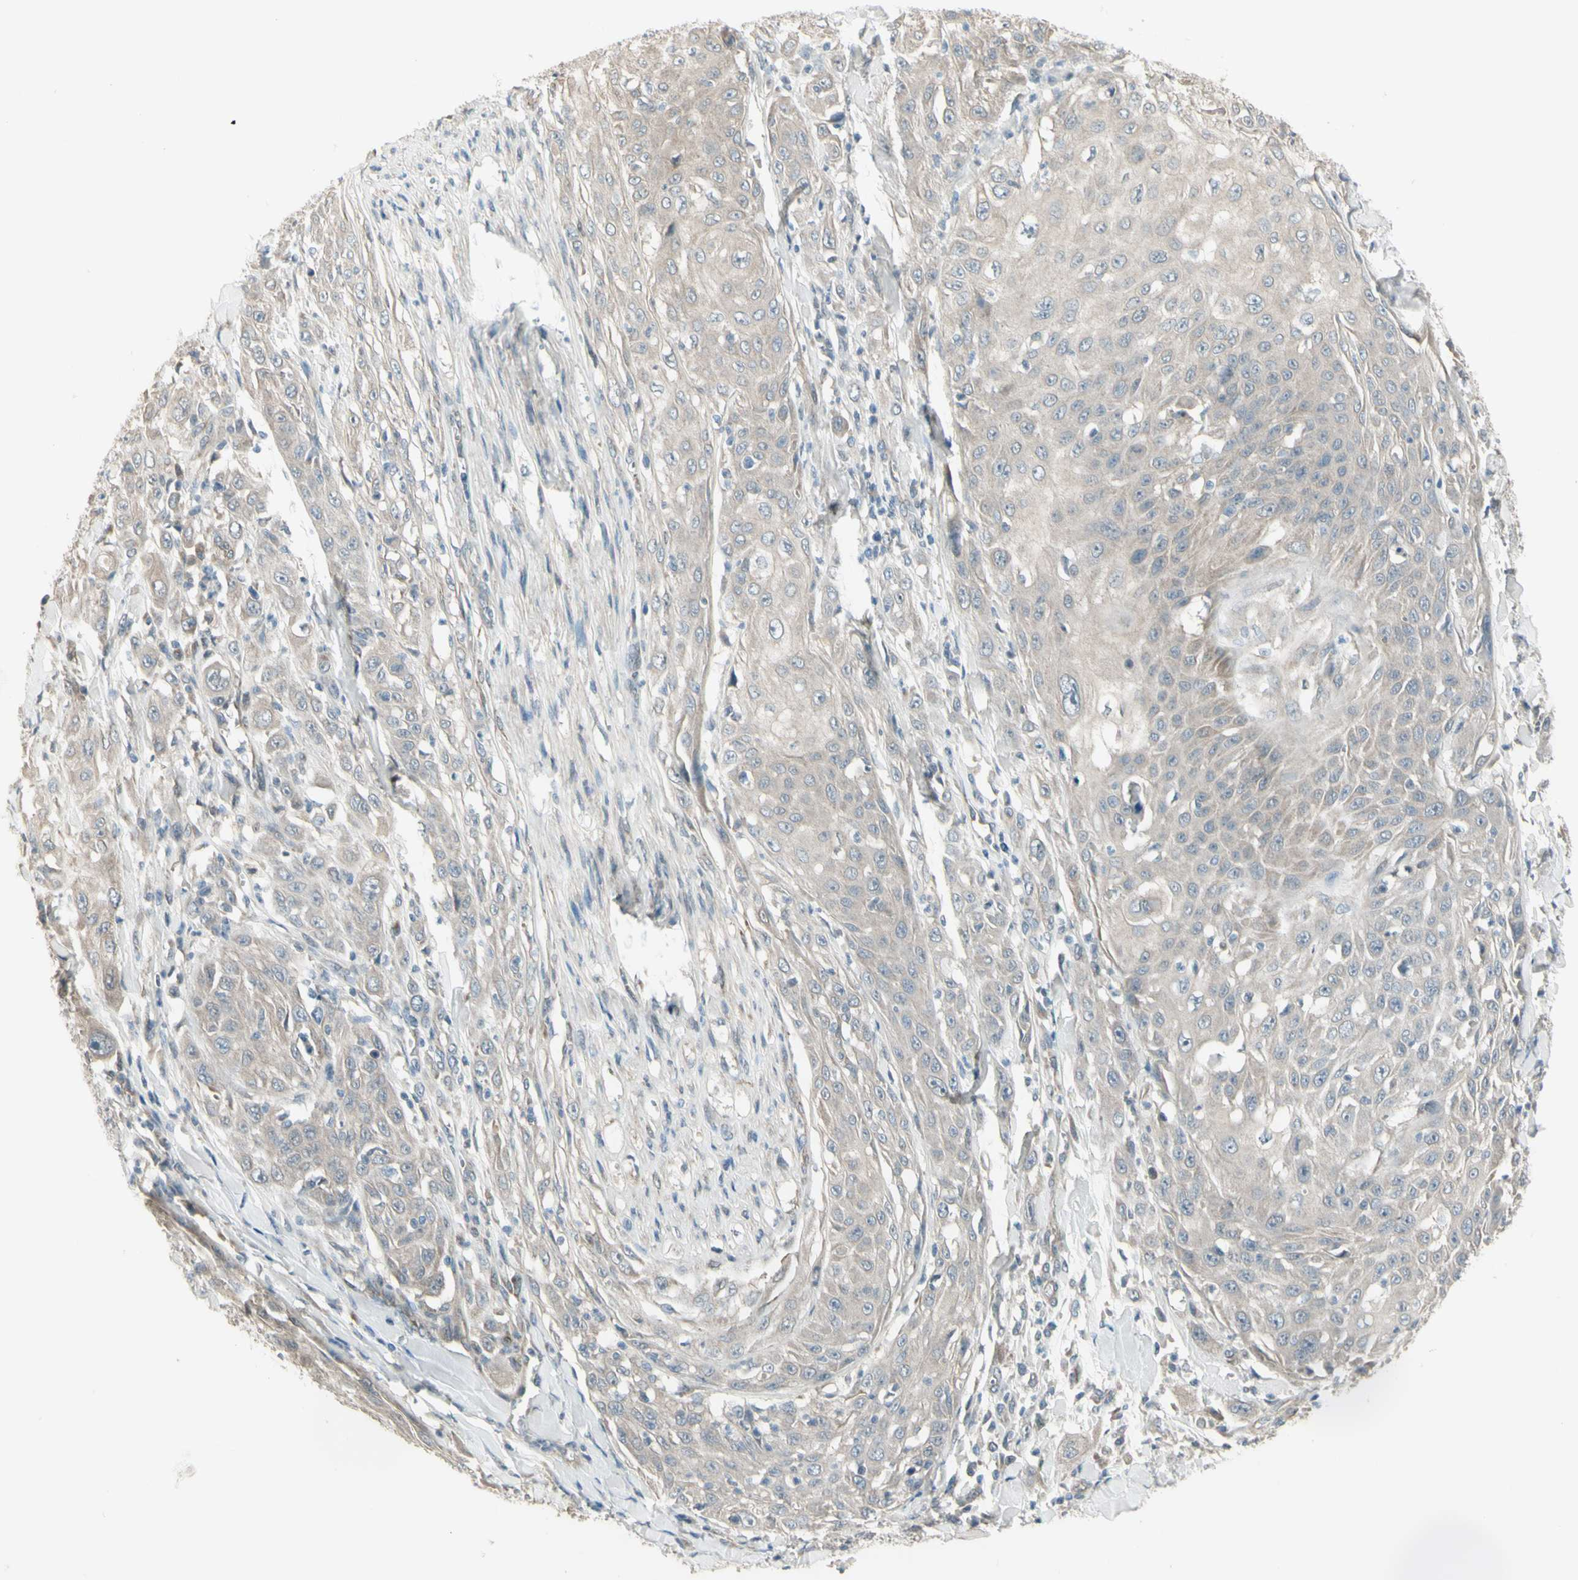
{"staining": {"intensity": "weak", "quantity": "25%-75%", "location": "cytoplasmic/membranous"}, "tissue": "skin cancer", "cell_type": "Tumor cells", "image_type": "cancer", "snomed": [{"axis": "morphology", "description": "Squamous cell carcinoma, NOS"}, {"axis": "morphology", "description": "Squamous cell carcinoma, metastatic, NOS"}, {"axis": "topography", "description": "Skin"}, {"axis": "topography", "description": "Lymph node"}], "caption": "Weak cytoplasmic/membranous staining for a protein is present in about 25%-75% of tumor cells of metastatic squamous cell carcinoma (skin) using immunohistochemistry (IHC).", "gene": "NAXD", "patient": {"sex": "male", "age": 75}}